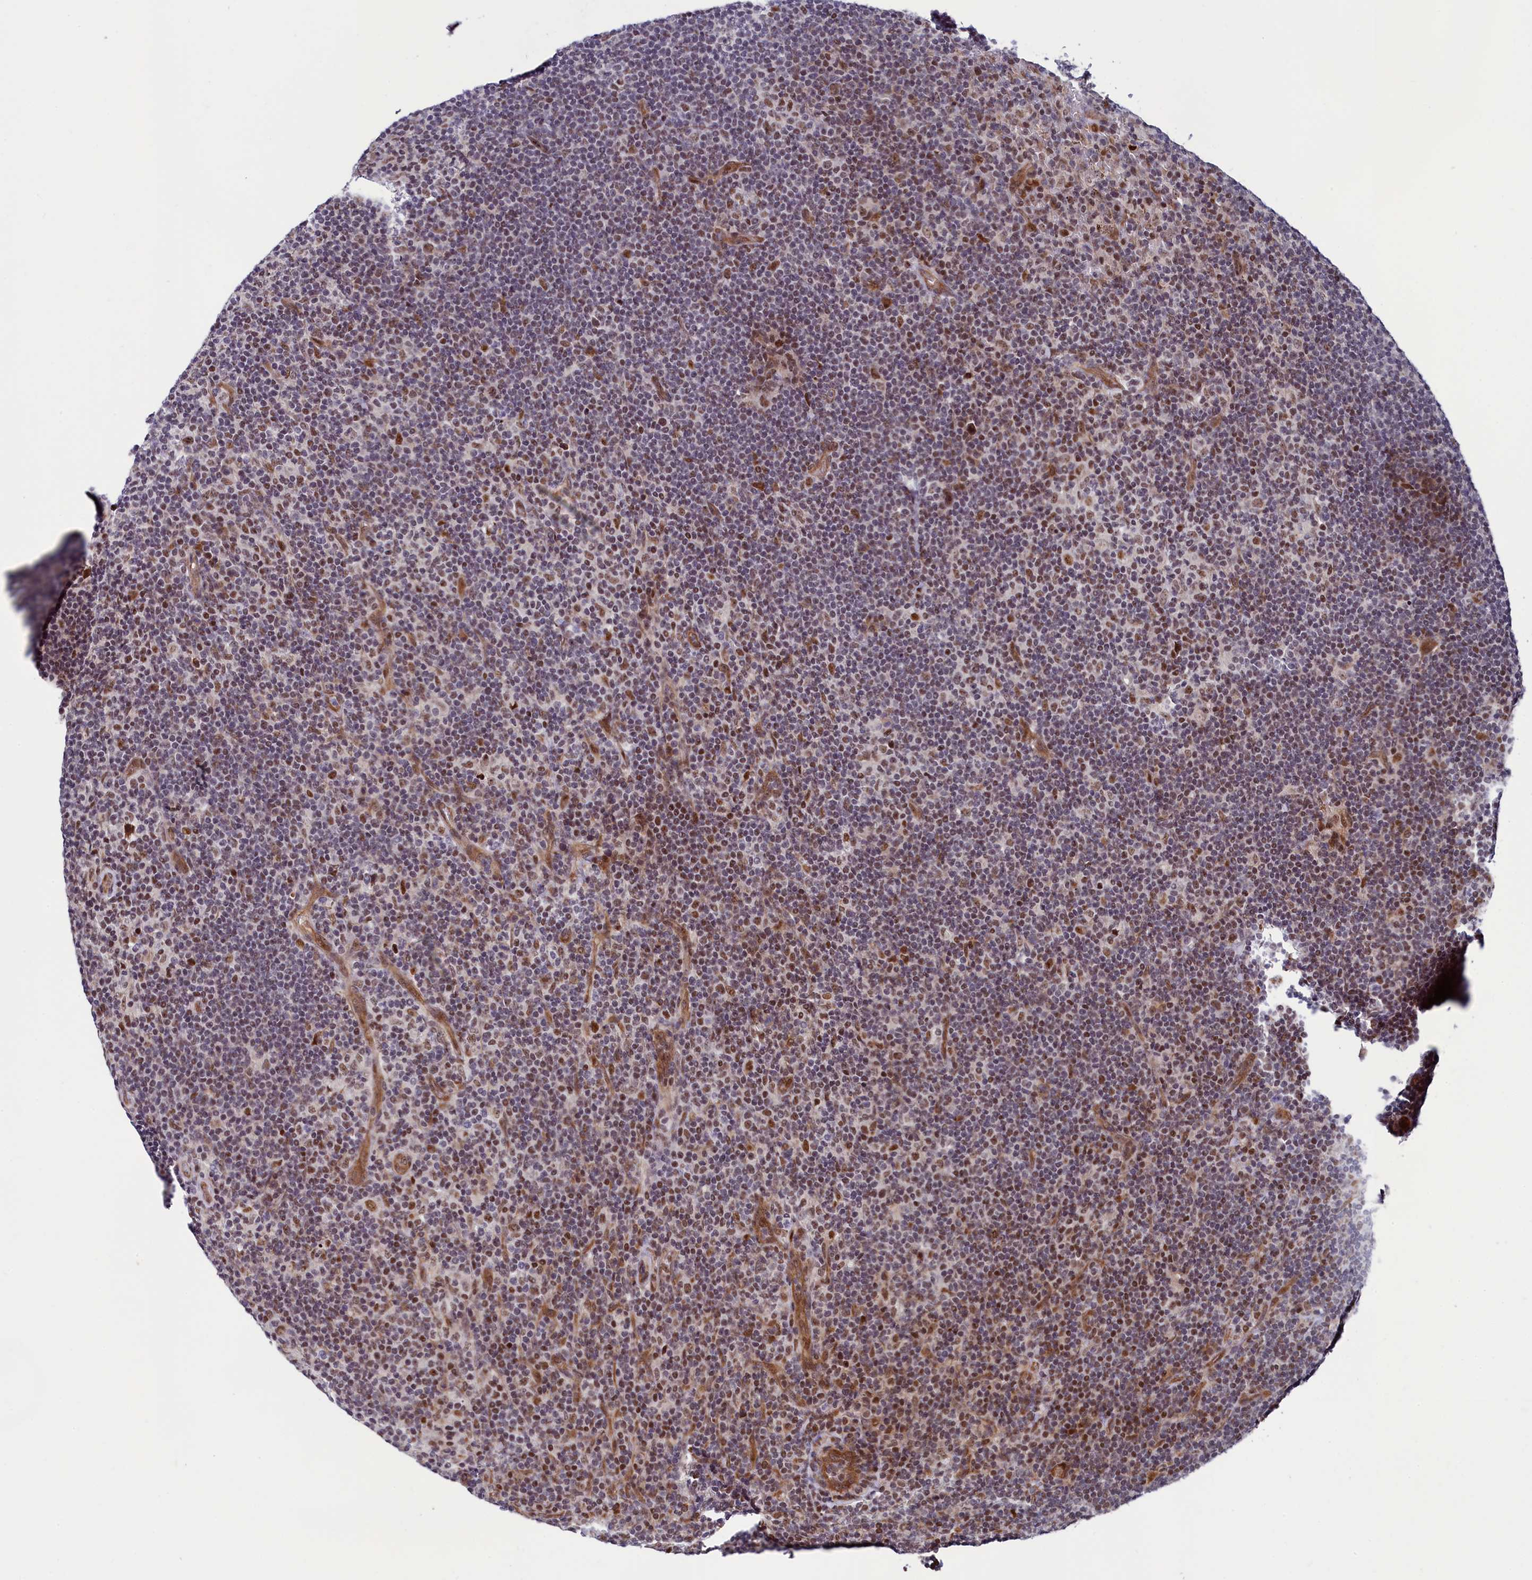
{"staining": {"intensity": "moderate", "quantity": ">75%", "location": "nuclear"}, "tissue": "lymphoma", "cell_type": "Tumor cells", "image_type": "cancer", "snomed": [{"axis": "morphology", "description": "Hodgkin's disease, NOS"}, {"axis": "topography", "description": "Lymph node"}], "caption": "Lymphoma stained with a protein marker demonstrates moderate staining in tumor cells.", "gene": "LEO1", "patient": {"sex": "female", "age": 57}}